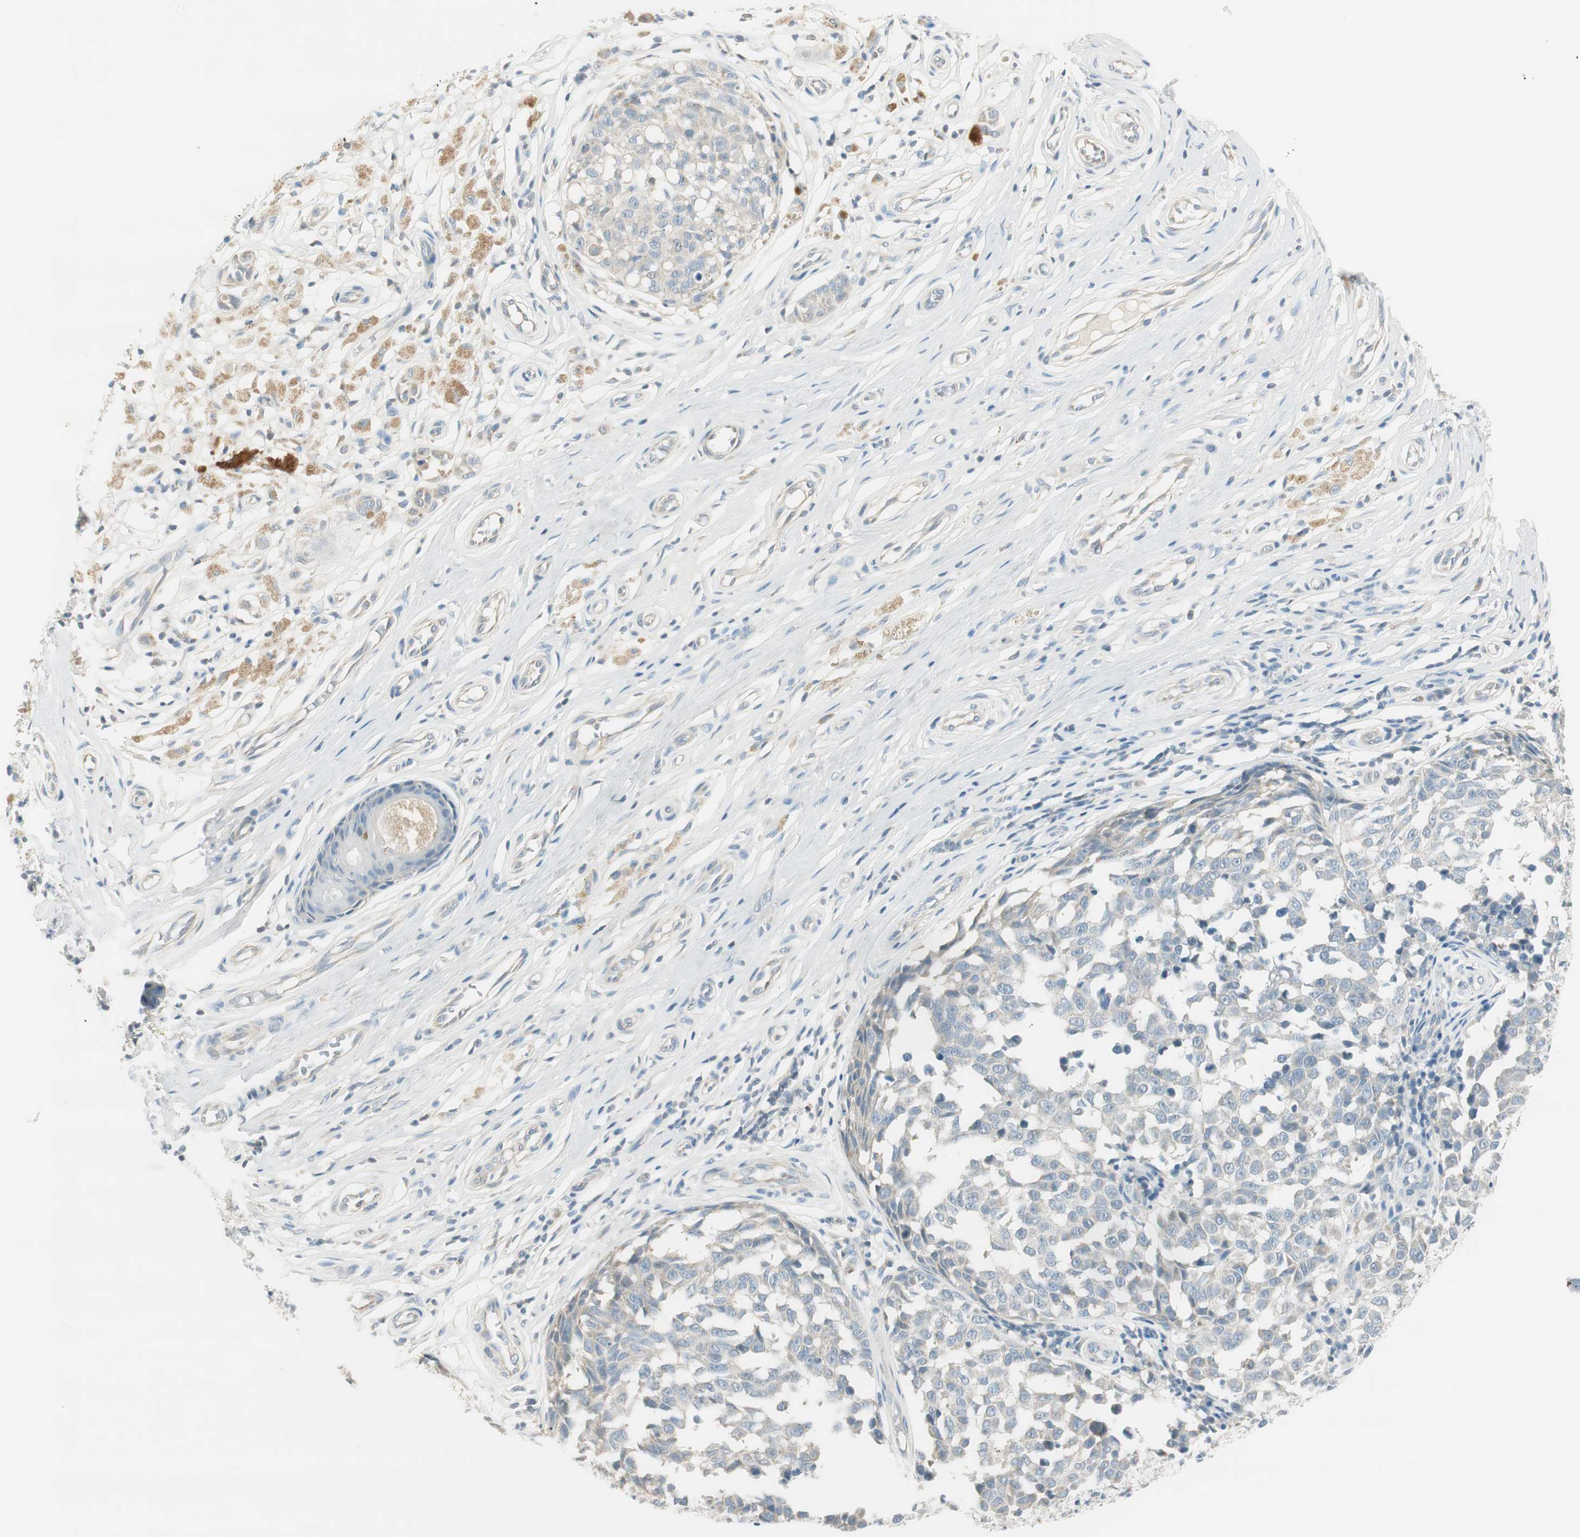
{"staining": {"intensity": "negative", "quantity": "none", "location": "none"}, "tissue": "melanoma", "cell_type": "Tumor cells", "image_type": "cancer", "snomed": [{"axis": "morphology", "description": "Malignant melanoma, NOS"}, {"axis": "topography", "description": "Skin"}], "caption": "Immunohistochemistry (IHC) image of malignant melanoma stained for a protein (brown), which exhibits no positivity in tumor cells. (DAB (3,3'-diaminobenzidine) immunohistochemistry (IHC), high magnification).", "gene": "TACR3", "patient": {"sex": "female", "age": 64}}